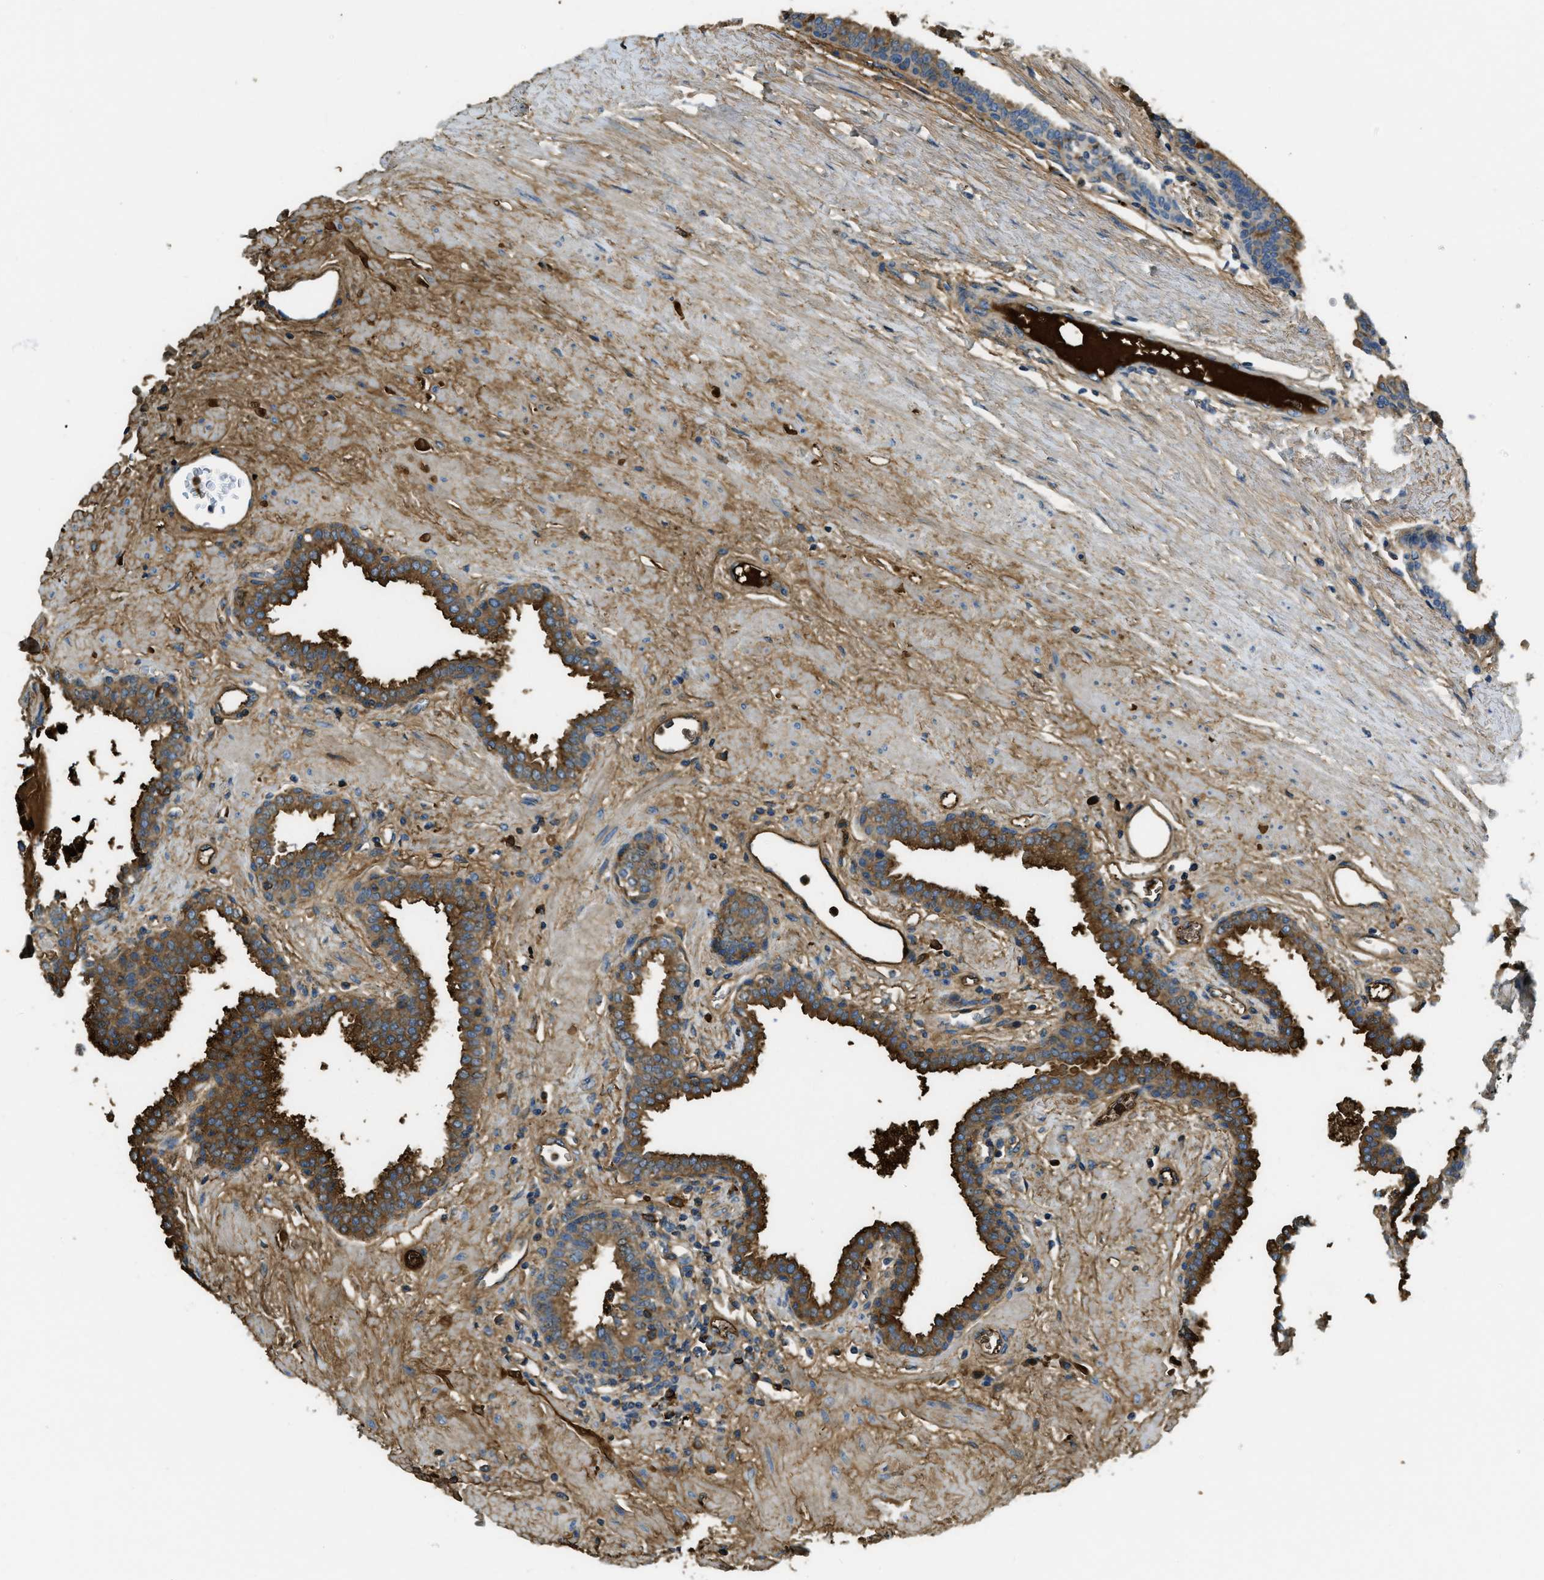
{"staining": {"intensity": "strong", "quantity": ">75%", "location": "cytoplasmic/membranous"}, "tissue": "prostate", "cell_type": "Glandular cells", "image_type": "normal", "snomed": [{"axis": "morphology", "description": "Normal tissue, NOS"}, {"axis": "topography", "description": "Prostate"}], "caption": "Immunohistochemical staining of unremarkable prostate demonstrates >75% levels of strong cytoplasmic/membranous protein expression in about >75% of glandular cells.", "gene": "PRTN3", "patient": {"sex": "male", "age": 51}}